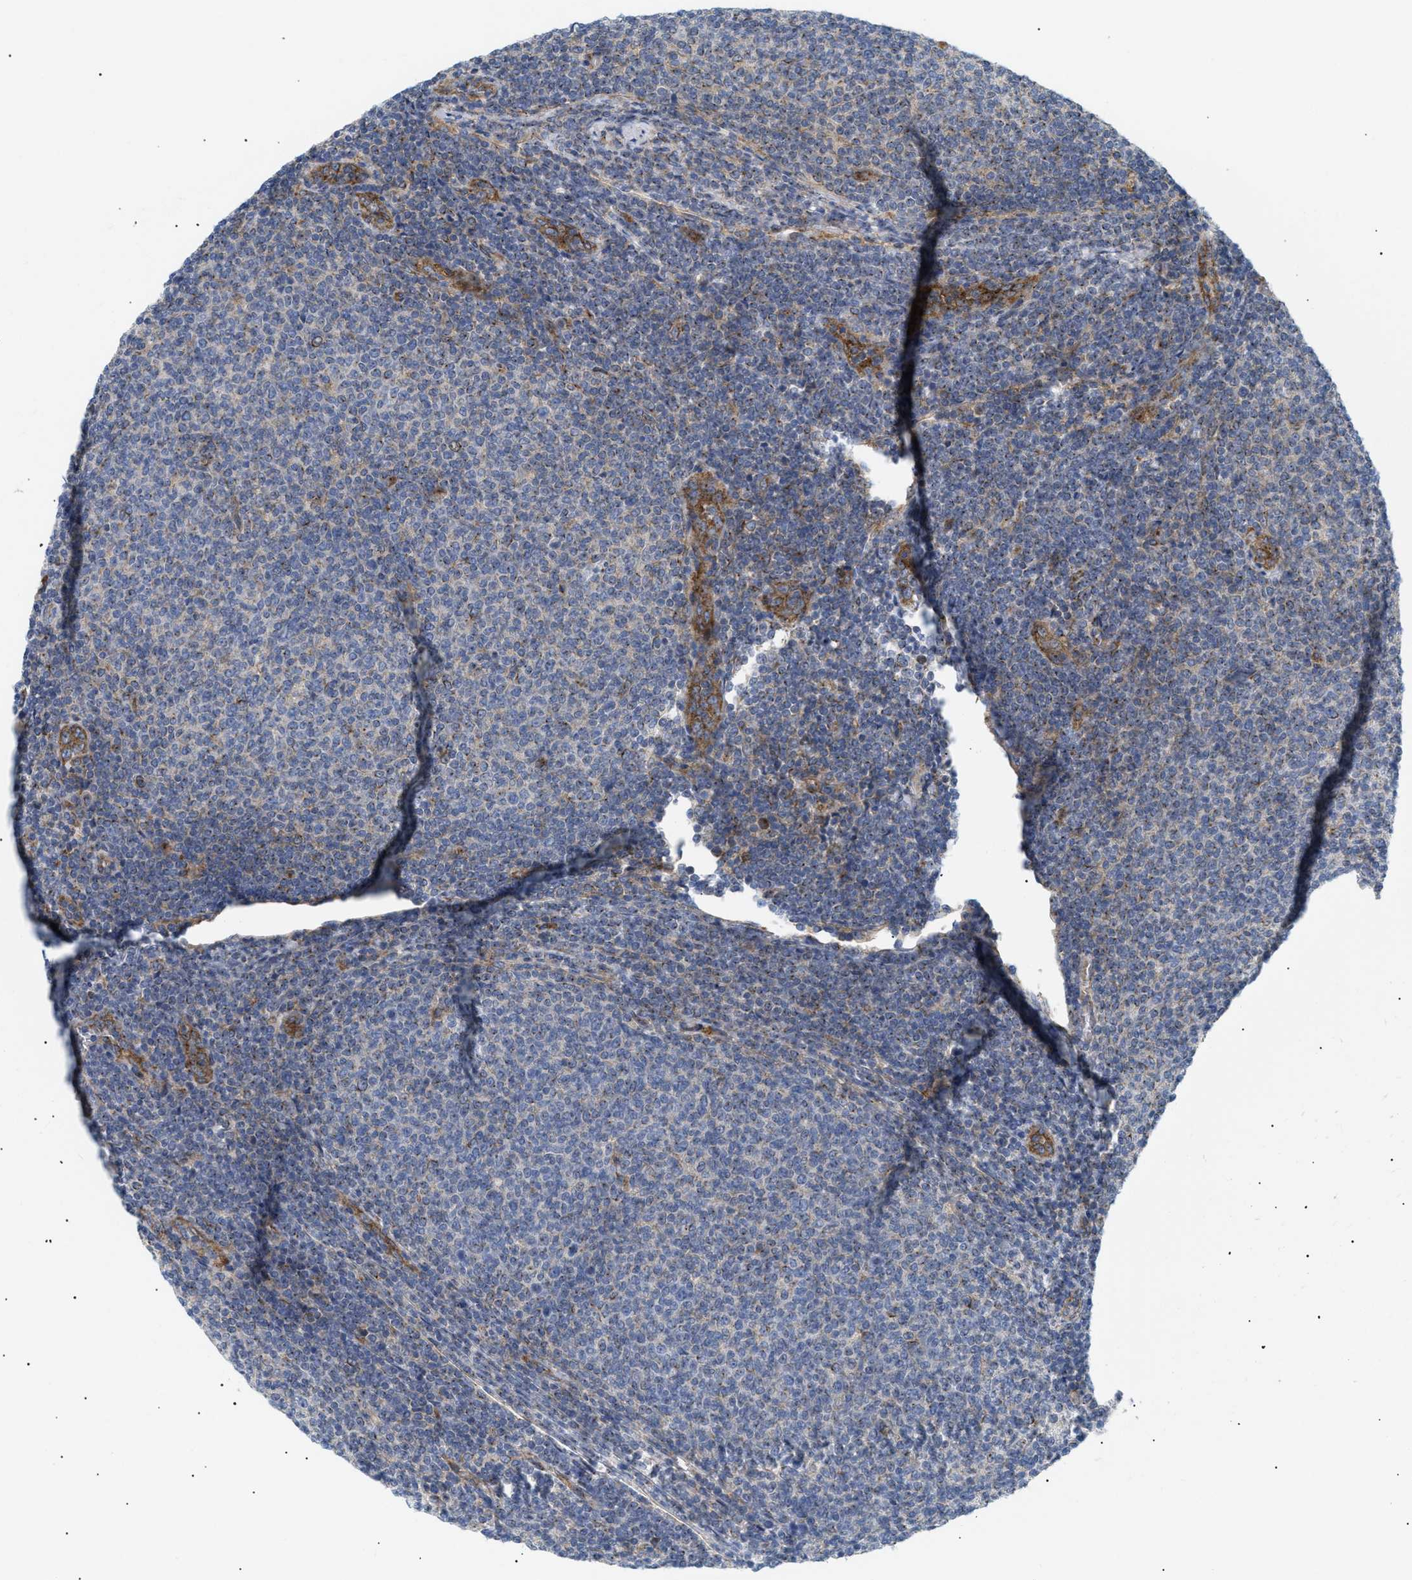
{"staining": {"intensity": "weak", "quantity": "<25%", "location": "cytoplasmic/membranous"}, "tissue": "lymphoma", "cell_type": "Tumor cells", "image_type": "cancer", "snomed": [{"axis": "morphology", "description": "Malignant lymphoma, non-Hodgkin's type, Low grade"}, {"axis": "topography", "description": "Lymph node"}], "caption": "High power microscopy image of an immunohistochemistry photomicrograph of lymphoma, revealing no significant staining in tumor cells.", "gene": "DCTN4", "patient": {"sex": "male", "age": 66}}